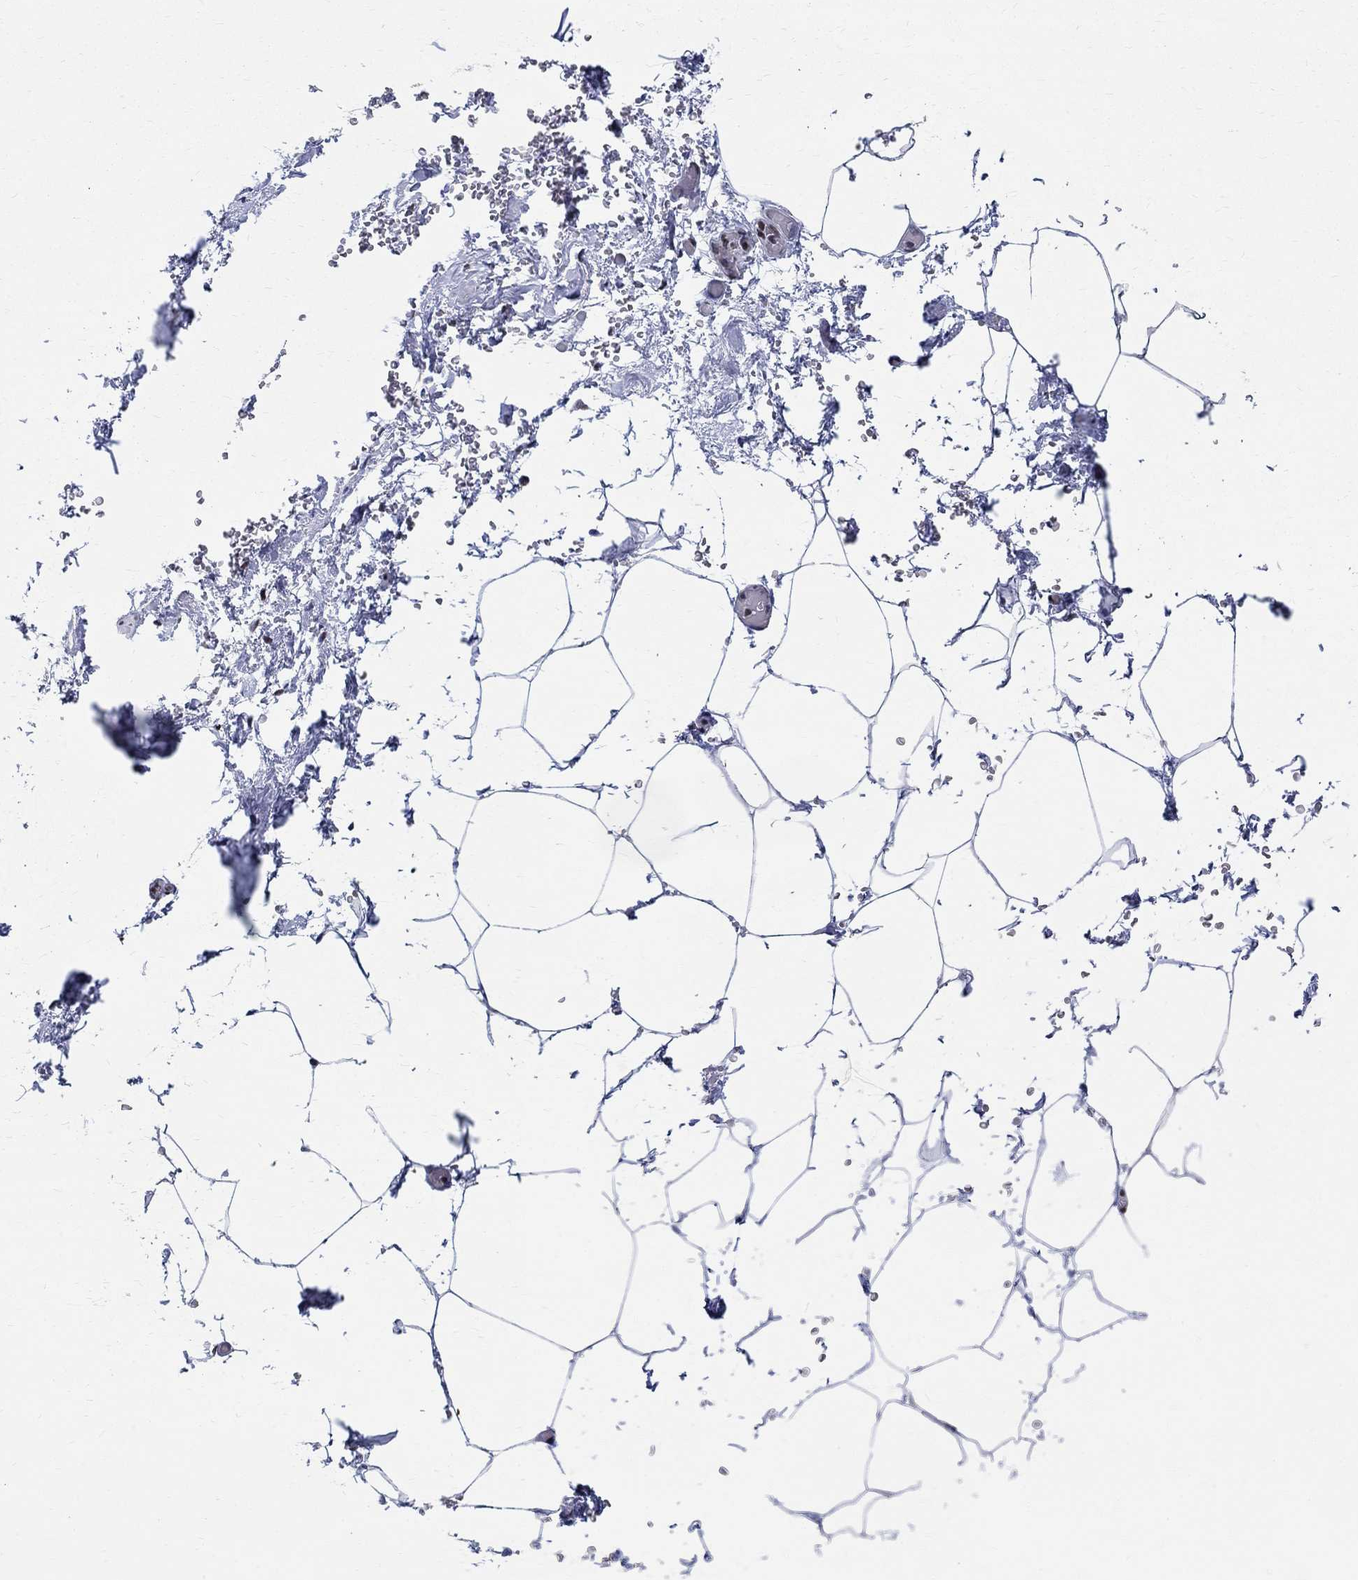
{"staining": {"intensity": "negative", "quantity": "none", "location": "none"}, "tissue": "adipose tissue", "cell_type": "Adipocytes", "image_type": "normal", "snomed": [{"axis": "morphology", "description": "Normal tissue, NOS"}, {"axis": "topography", "description": "Soft tissue"}, {"axis": "topography", "description": "Adipose tissue"}, {"axis": "topography", "description": "Vascular tissue"}, {"axis": "topography", "description": "Peripheral nerve tissue"}], "caption": "Immunohistochemistry (IHC) of benign human adipose tissue displays no positivity in adipocytes. The staining was performed using DAB (3,3'-diaminobenzidine) to visualize the protein expression in brown, while the nuclei were stained in blue with hematoxylin (Magnification: 20x).", "gene": "FBXO16", "patient": {"sex": "male", "age": 68}}